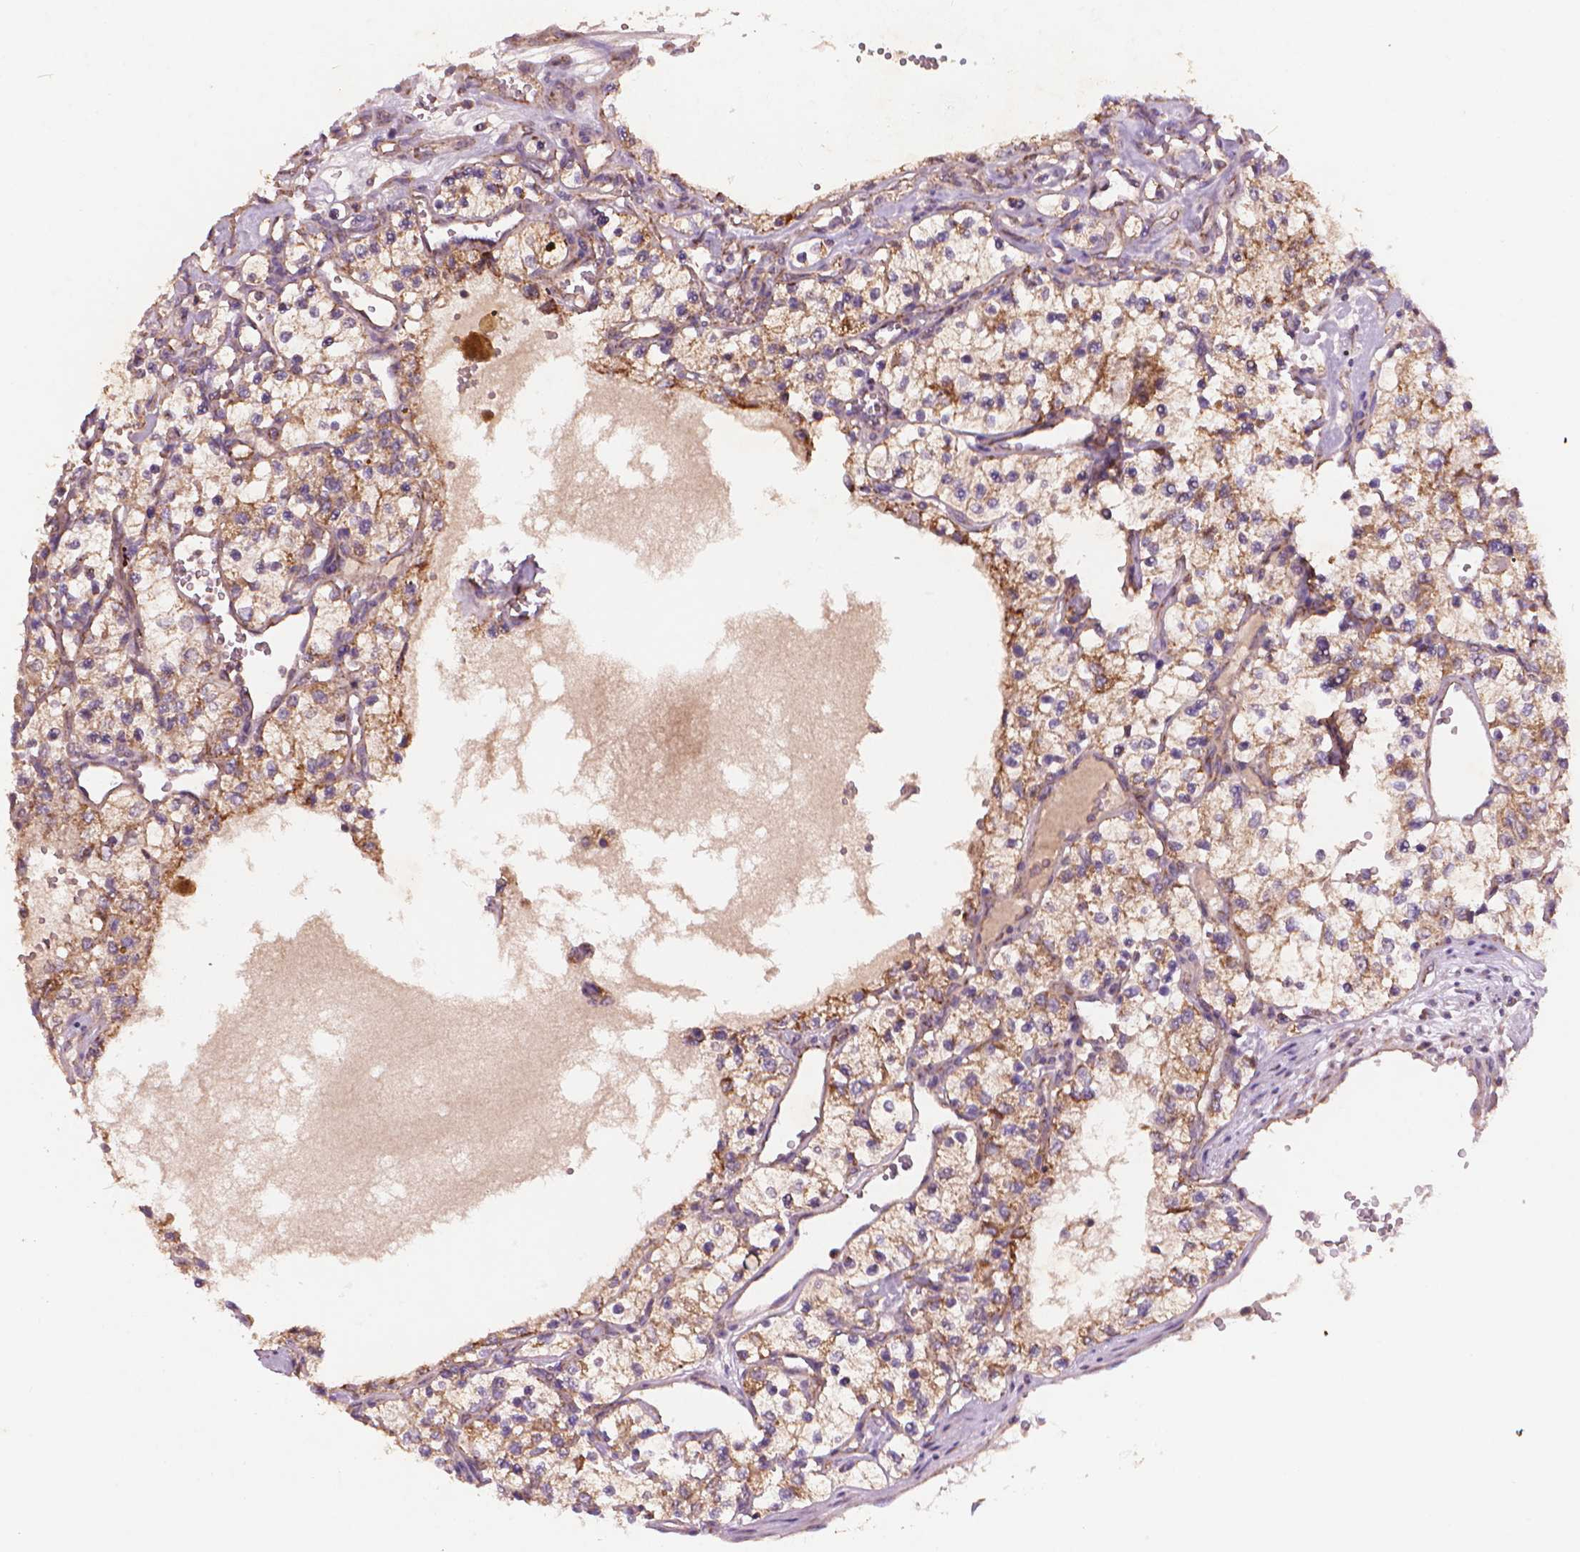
{"staining": {"intensity": "moderate", "quantity": ">75%", "location": "cytoplasmic/membranous"}, "tissue": "renal cancer", "cell_type": "Tumor cells", "image_type": "cancer", "snomed": [{"axis": "morphology", "description": "Adenocarcinoma, NOS"}, {"axis": "topography", "description": "Kidney"}], "caption": "A brown stain shows moderate cytoplasmic/membranous staining of a protein in human renal cancer (adenocarcinoma) tumor cells. The staining was performed using DAB (3,3'-diaminobenzidine), with brown indicating positive protein expression. Nuclei are stained blue with hematoxylin.", "gene": "NLRX1", "patient": {"sex": "female", "age": 69}}